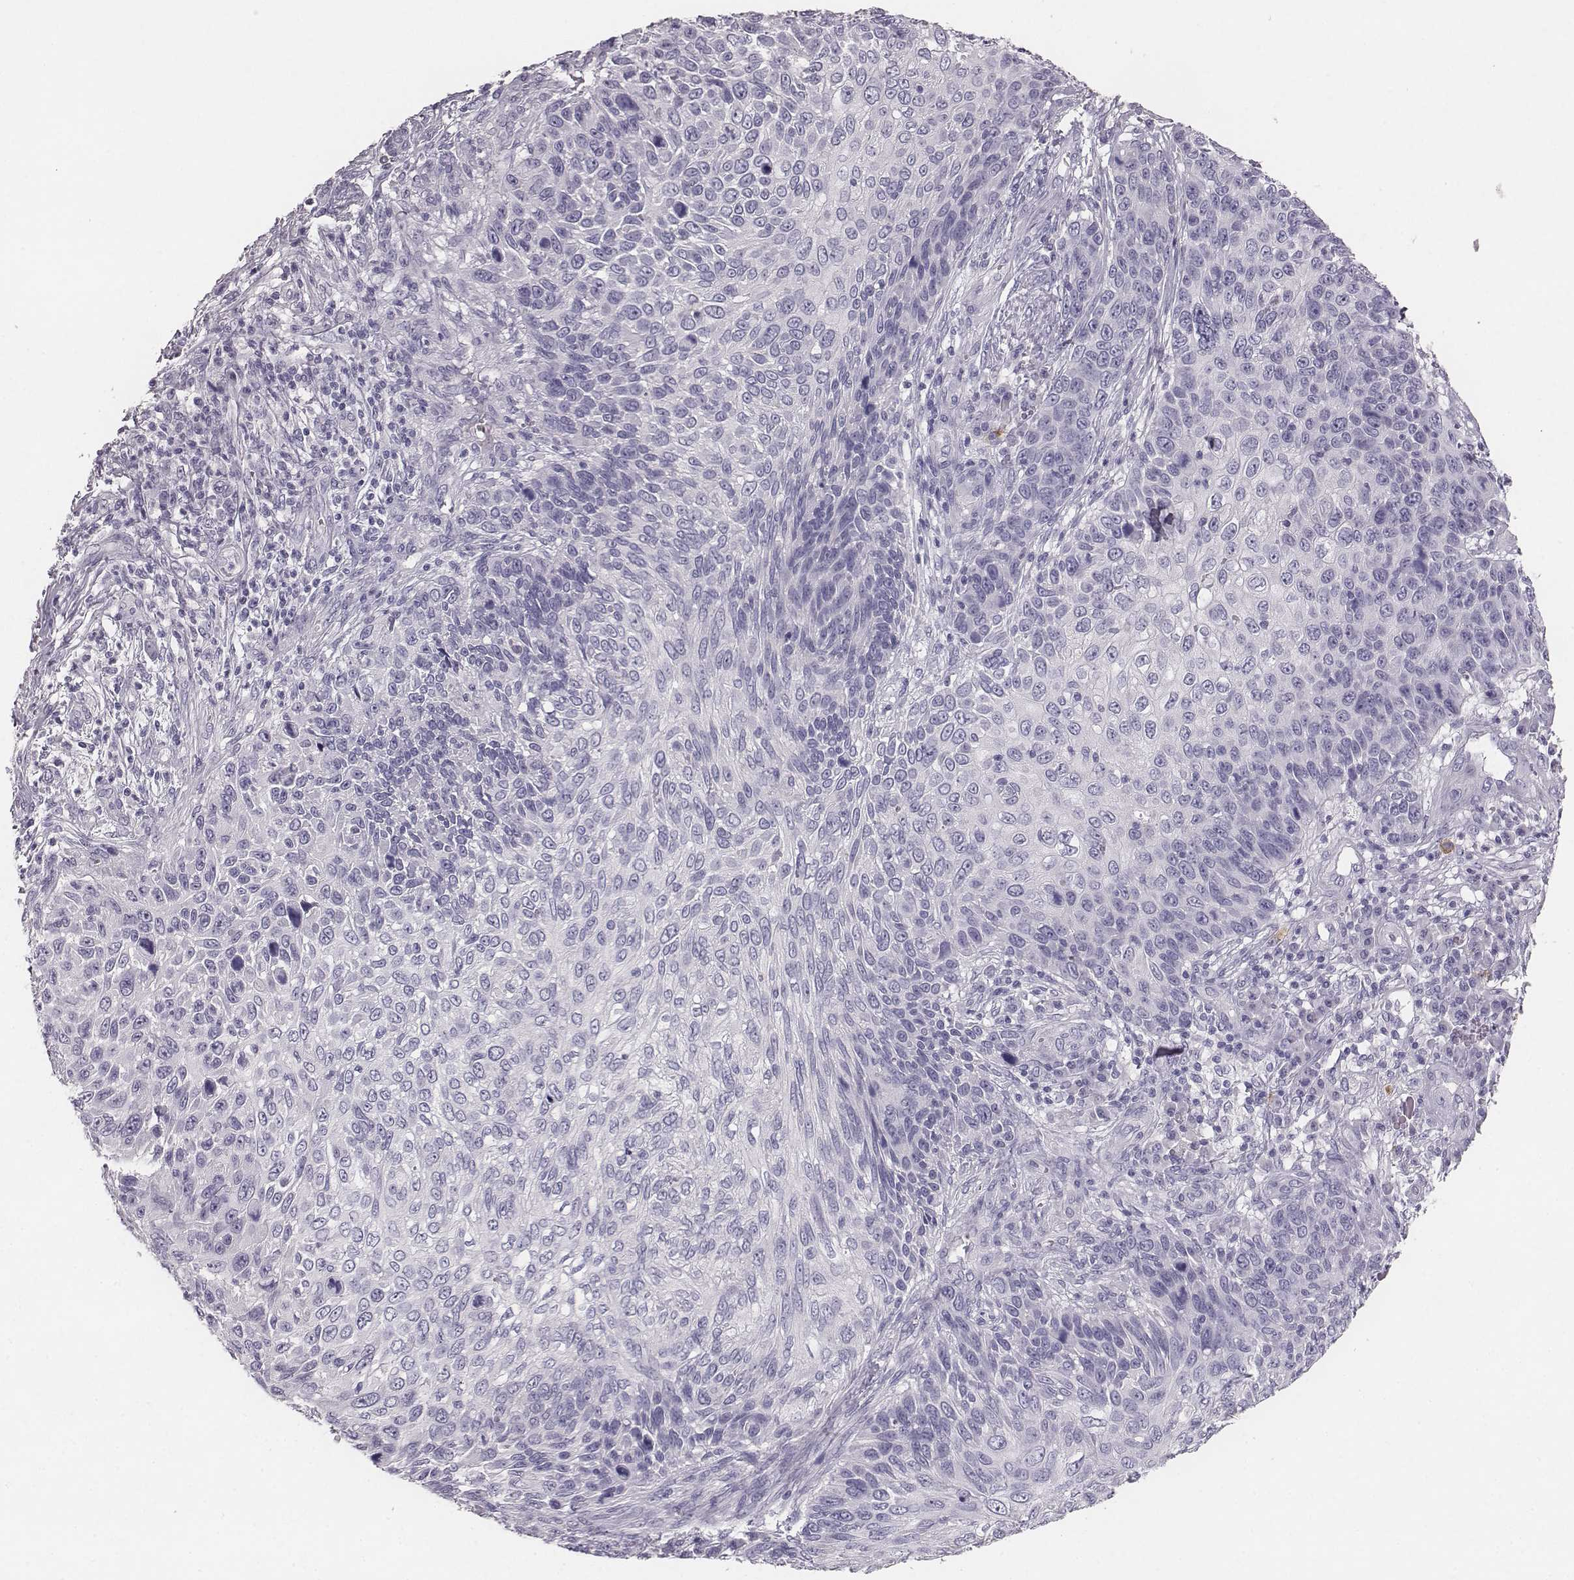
{"staining": {"intensity": "negative", "quantity": "none", "location": "none"}, "tissue": "skin cancer", "cell_type": "Tumor cells", "image_type": "cancer", "snomed": [{"axis": "morphology", "description": "Squamous cell carcinoma, NOS"}, {"axis": "topography", "description": "Skin"}], "caption": "Protein analysis of squamous cell carcinoma (skin) reveals no significant staining in tumor cells. (DAB (3,3'-diaminobenzidine) immunohistochemistry visualized using brightfield microscopy, high magnification).", "gene": "NPTXR", "patient": {"sex": "male", "age": 92}}